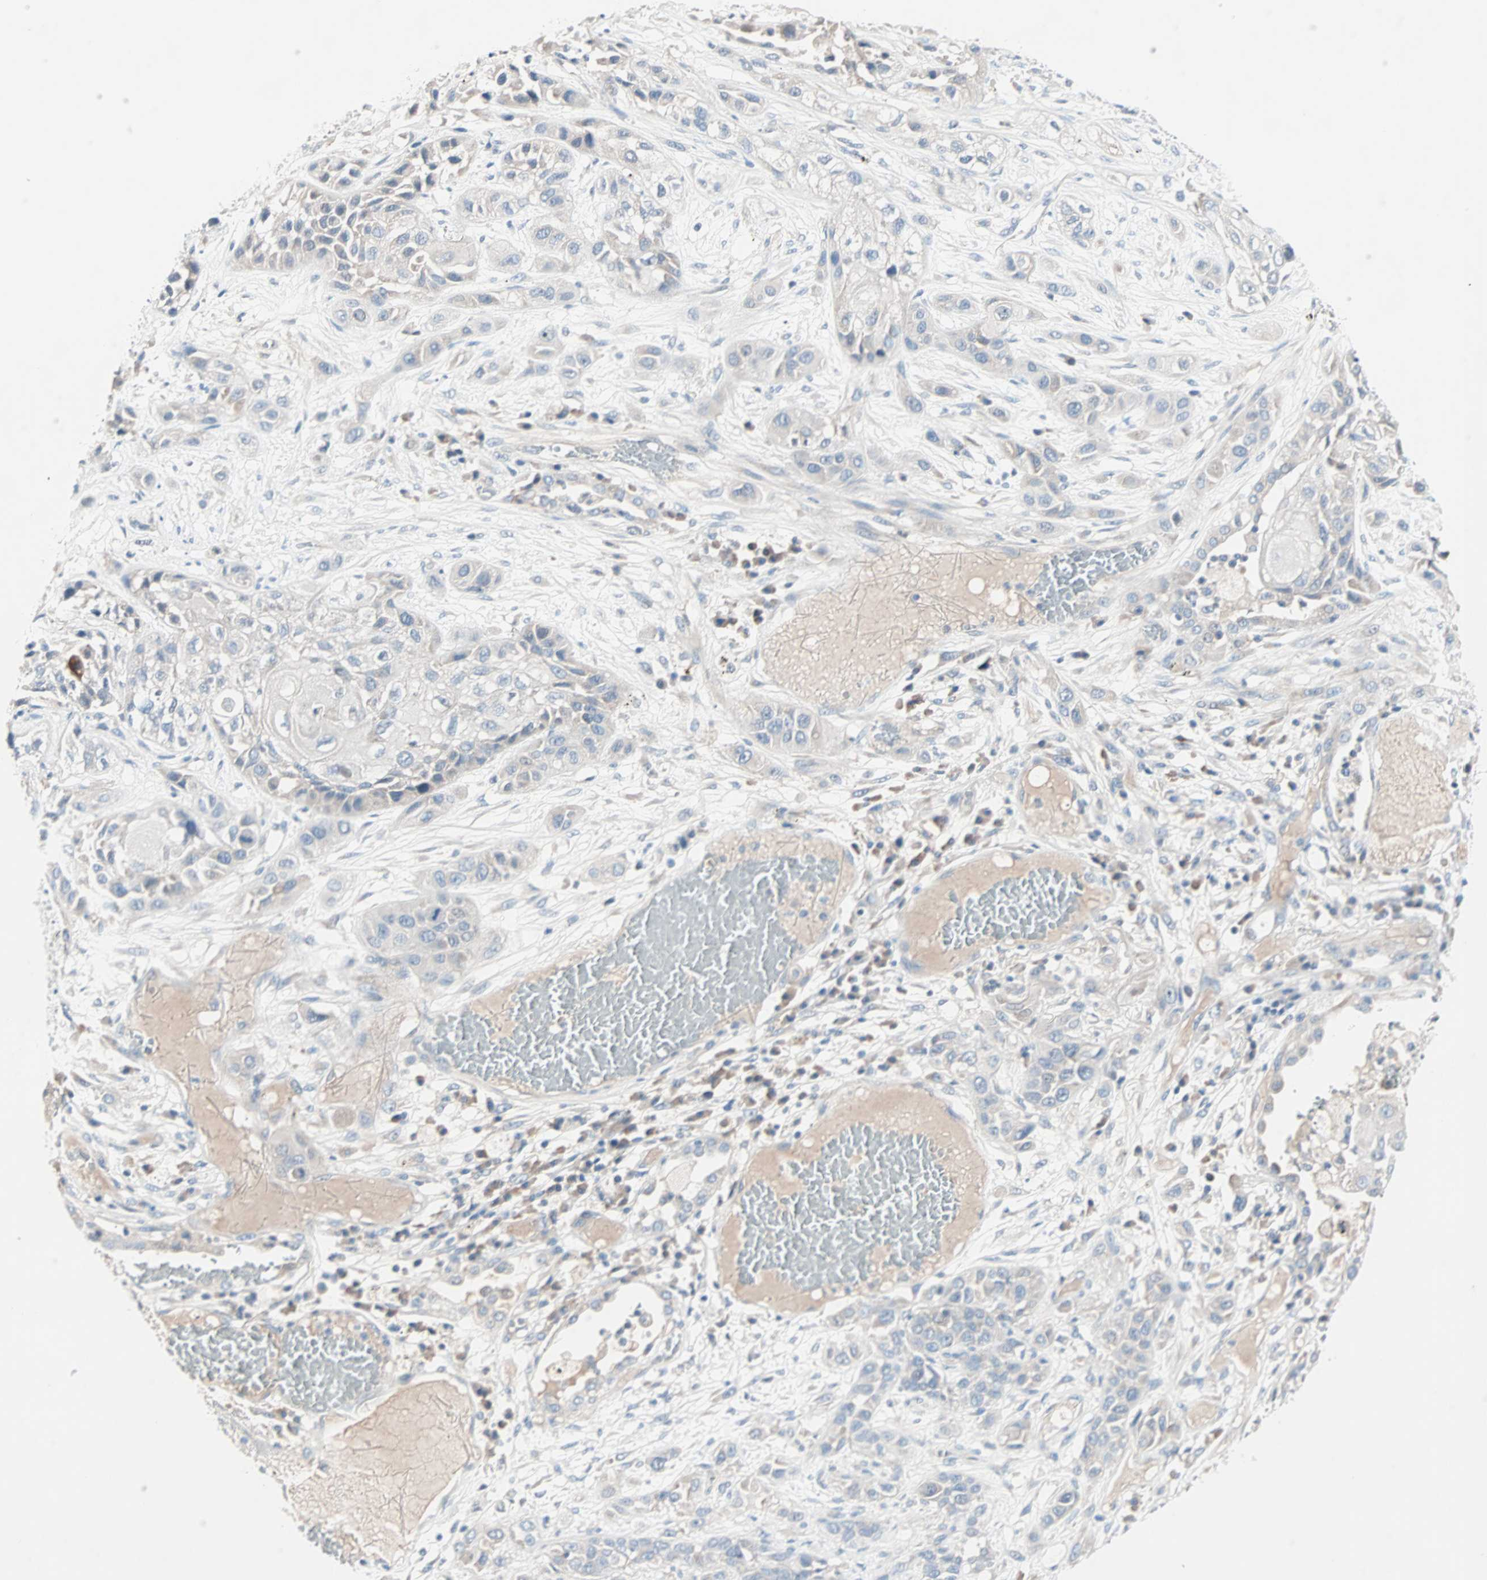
{"staining": {"intensity": "negative", "quantity": "none", "location": "none"}, "tissue": "lung cancer", "cell_type": "Tumor cells", "image_type": "cancer", "snomed": [{"axis": "morphology", "description": "Squamous cell carcinoma, NOS"}, {"axis": "topography", "description": "Lung"}], "caption": "There is no significant expression in tumor cells of lung cancer (squamous cell carcinoma).", "gene": "NEFH", "patient": {"sex": "male", "age": 71}}